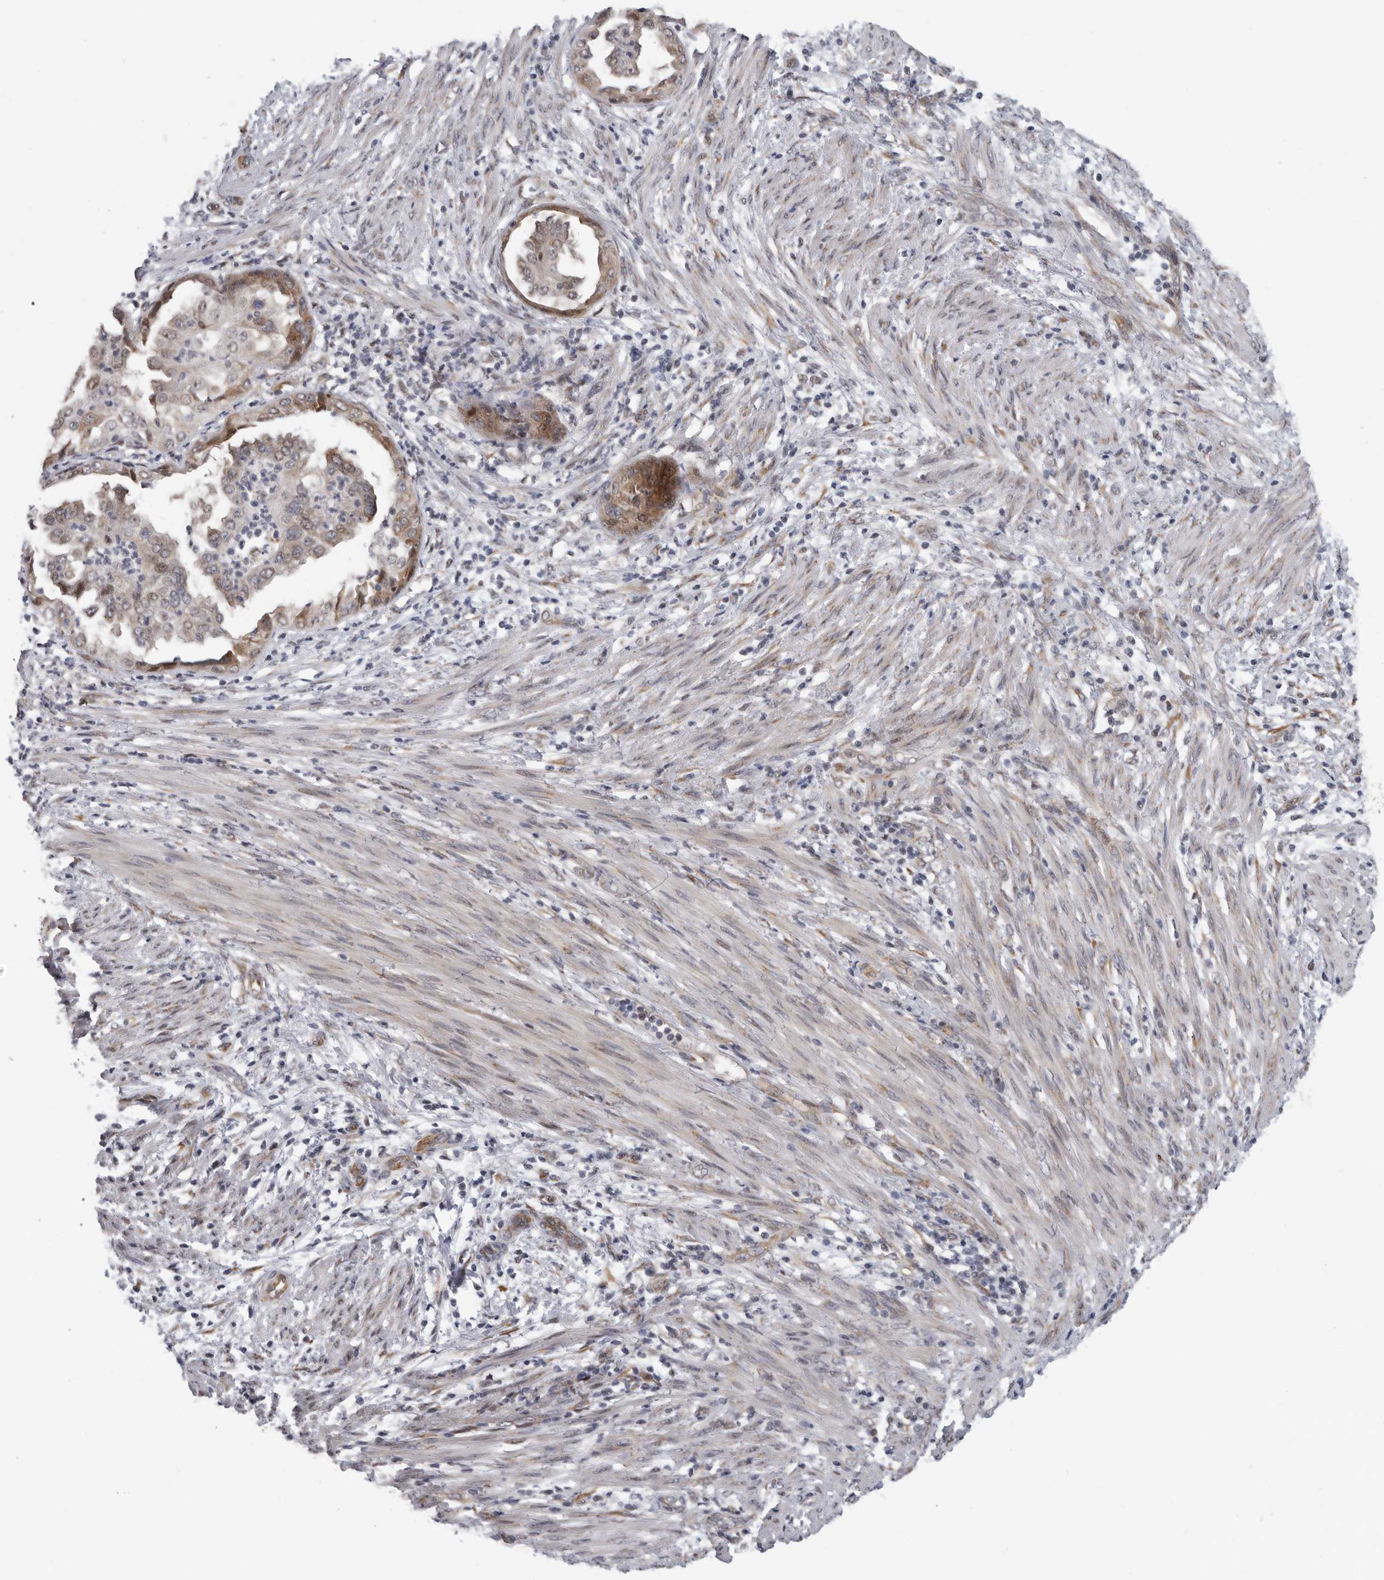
{"staining": {"intensity": "moderate", "quantity": "25%-75%", "location": "cytoplasmic/membranous,nuclear"}, "tissue": "endometrial cancer", "cell_type": "Tumor cells", "image_type": "cancer", "snomed": [{"axis": "morphology", "description": "Adenocarcinoma, NOS"}, {"axis": "topography", "description": "Endometrium"}], "caption": "Moderate cytoplasmic/membranous and nuclear protein expression is present in approximately 25%-75% of tumor cells in endometrial cancer.", "gene": "RALGPS2", "patient": {"sex": "female", "age": 85}}